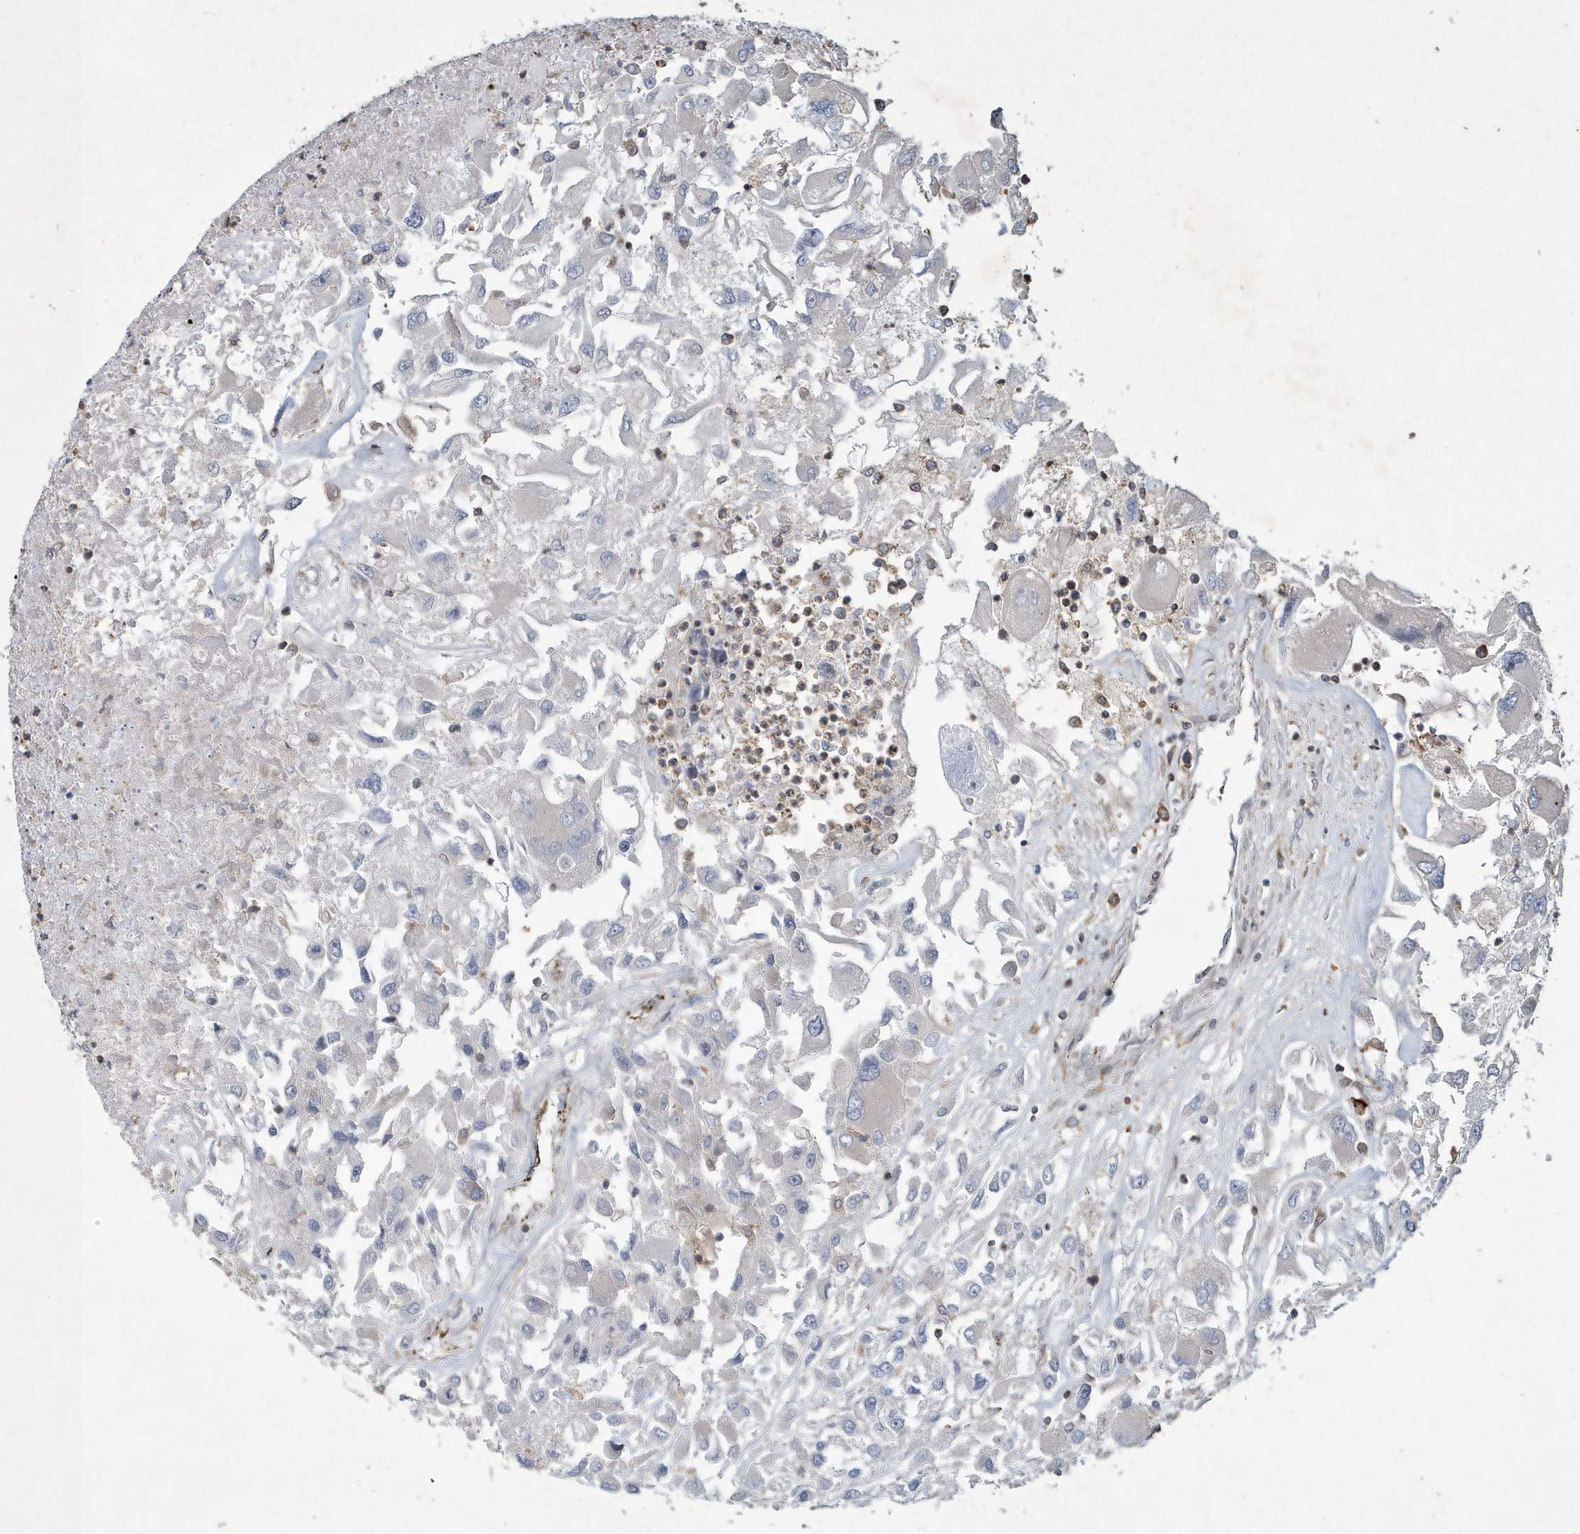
{"staining": {"intensity": "negative", "quantity": "none", "location": "none"}, "tissue": "renal cancer", "cell_type": "Tumor cells", "image_type": "cancer", "snomed": [{"axis": "morphology", "description": "Adenocarcinoma, NOS"}, {"axis": "topography", "description": "Kidney"}], "caption": "Immunohistochemistry image of neoplastic tissue: human adenocarcinoma (renal) stained with DAB demonstrates no significant protein positivity in tumor cells.", "gene": "N4BP2", "patient": {"sex": "female", "age": 52}}